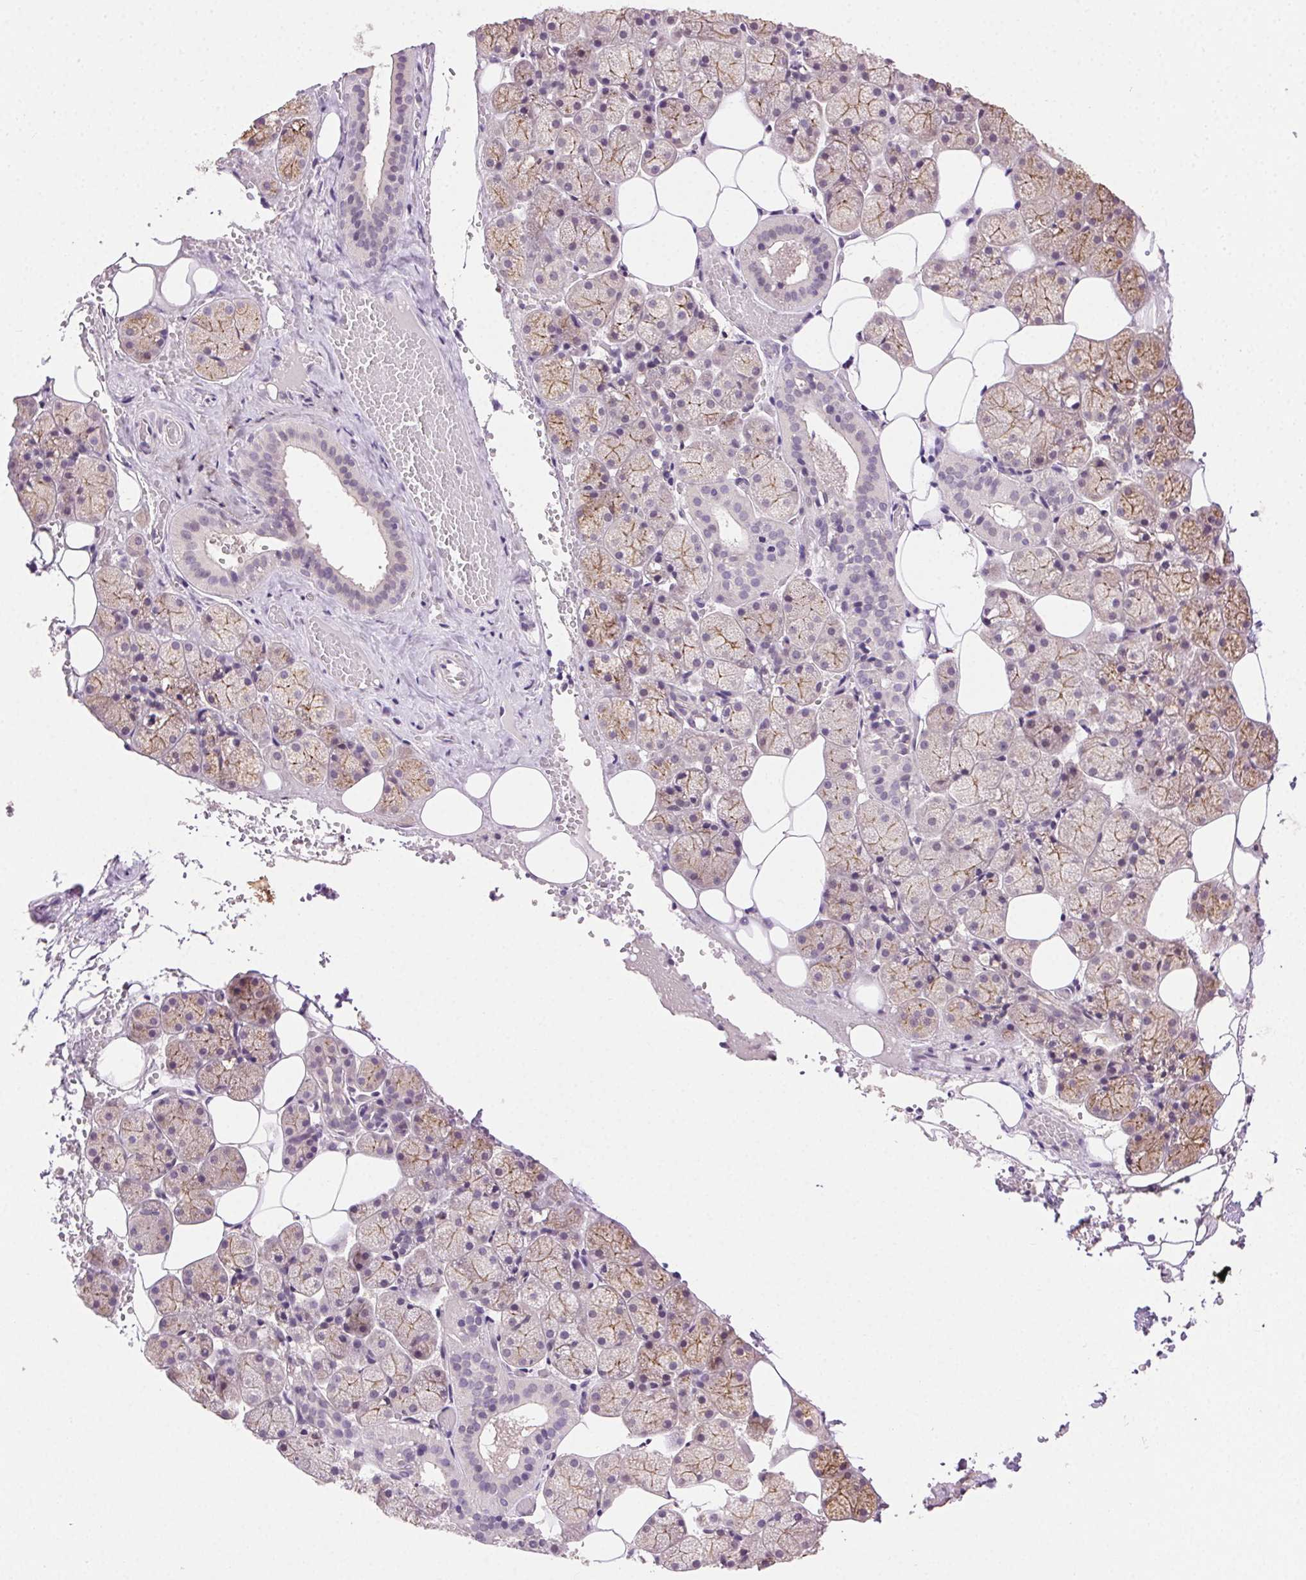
{"staining": {"intensity": "moderate", "quantity": "25%-75%", "location": "cytoplasmic/membranous"}, "tissue": "salivary gland", "cell_type": "Glandular cells", "image_type": "normal", "snomed": [{"axis": "morphology", "description": "Normal tissue, NOS"}, {"axis": "topography", "description": "Salivary gland"}], "caption": "This photomicrograph exhibits immunohistochemistry (IHC) staining of unremarkable salivary gland, with medium moderate cytoplasmic/membranous expression in about 25%-75% of glandular cells.", "gene": "CLDN10", "patient": {"sex": "male", "age": 38}}